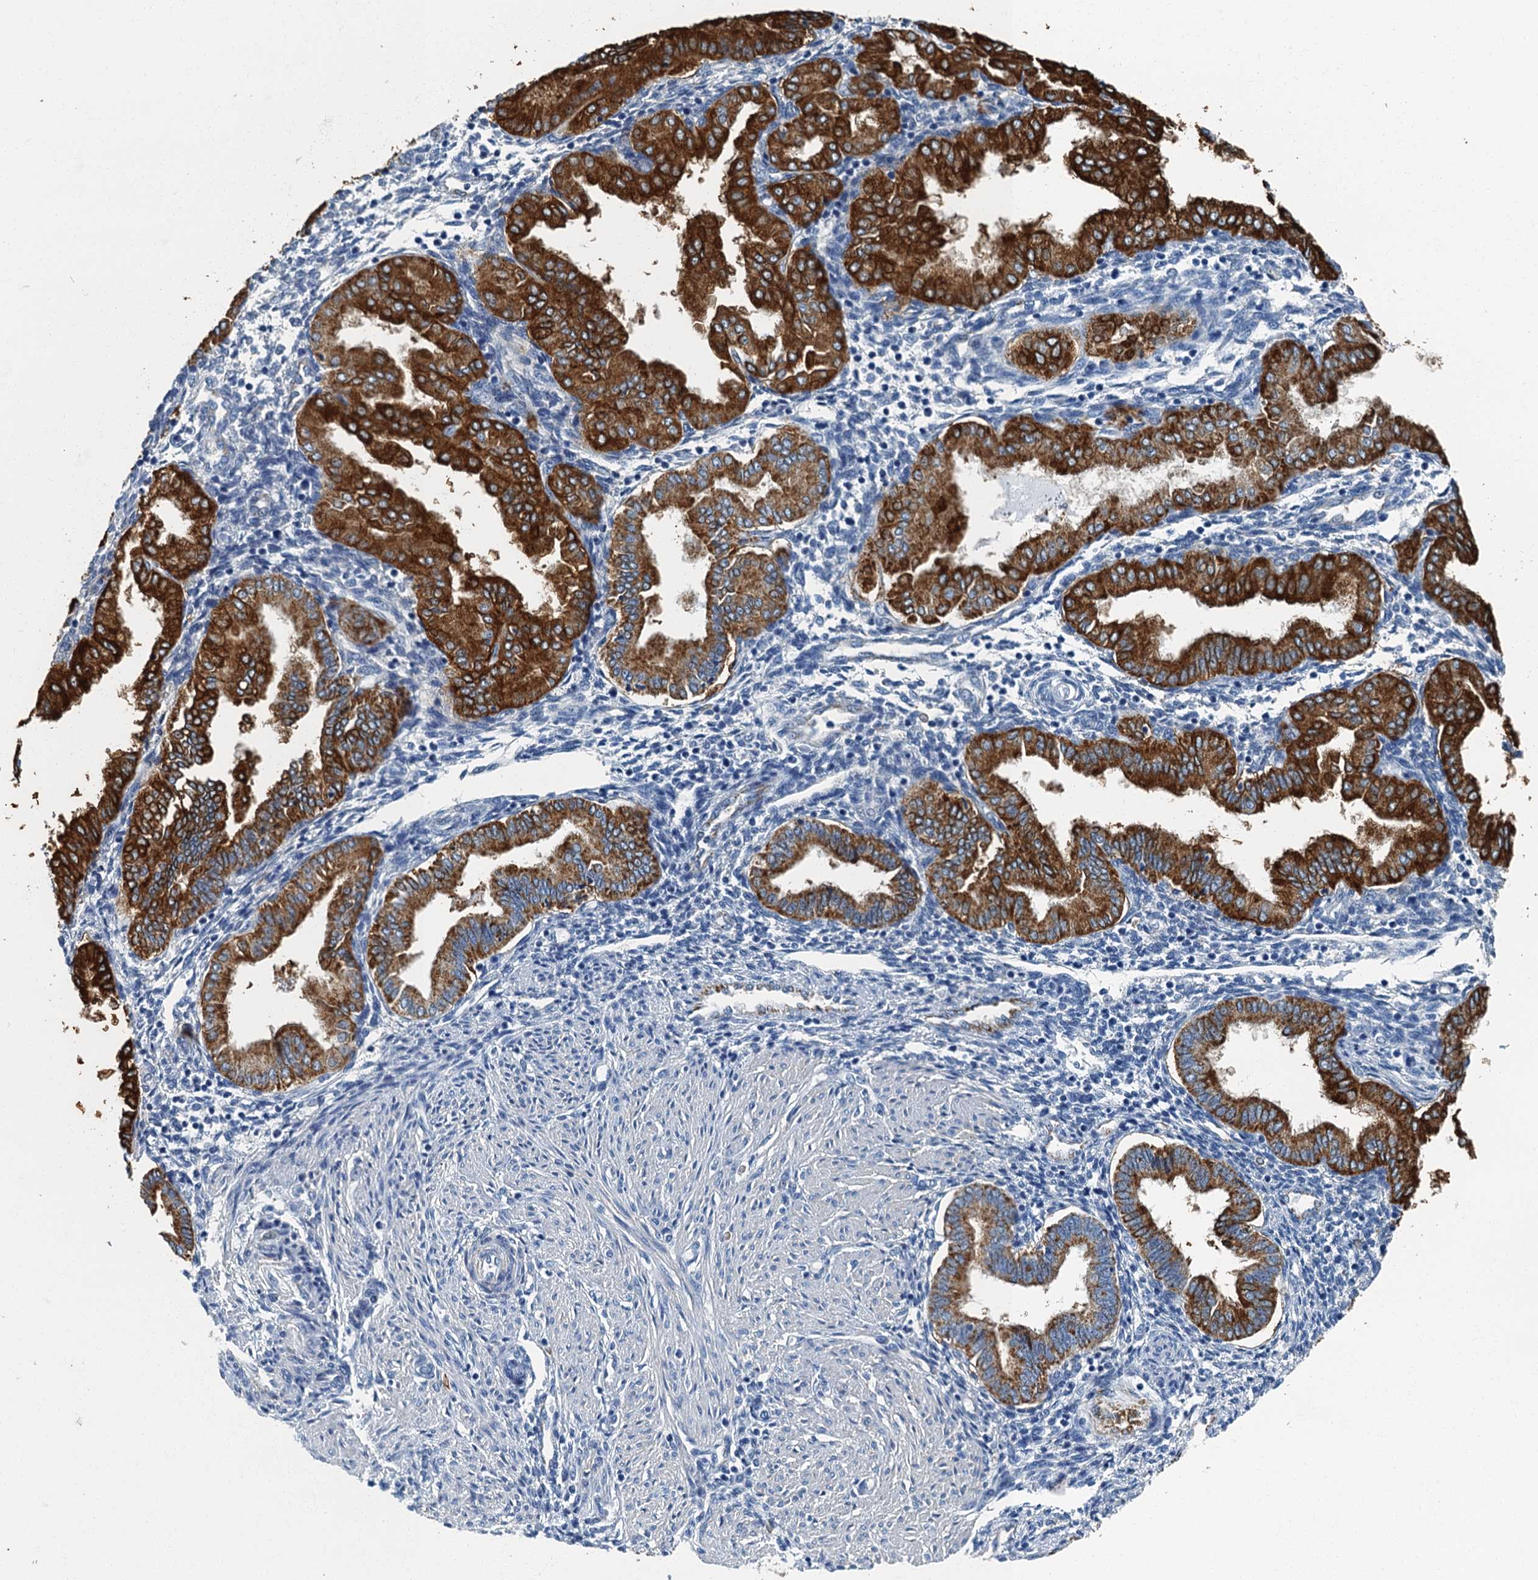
{"staining": {"intensity": "negative", "quantity": "none", "location": "none"}, "tissue": "endometrium", "cell_type": "Cells in endometrial stroma", "image_type": "normal", "snomed": [{"axis": "morphology", "description": "Normal tissue, NOS"}, {"axis": "topography", "description": "Endometrium"}], "caption": "Unremarkable endometrium was stained to show a protein in brown. There is no significant positivity in cells in endometrial stroma. Nuclei are stained in blue.", "gene": "GADL1", "patient": {"sex": "female", "age": 53}}